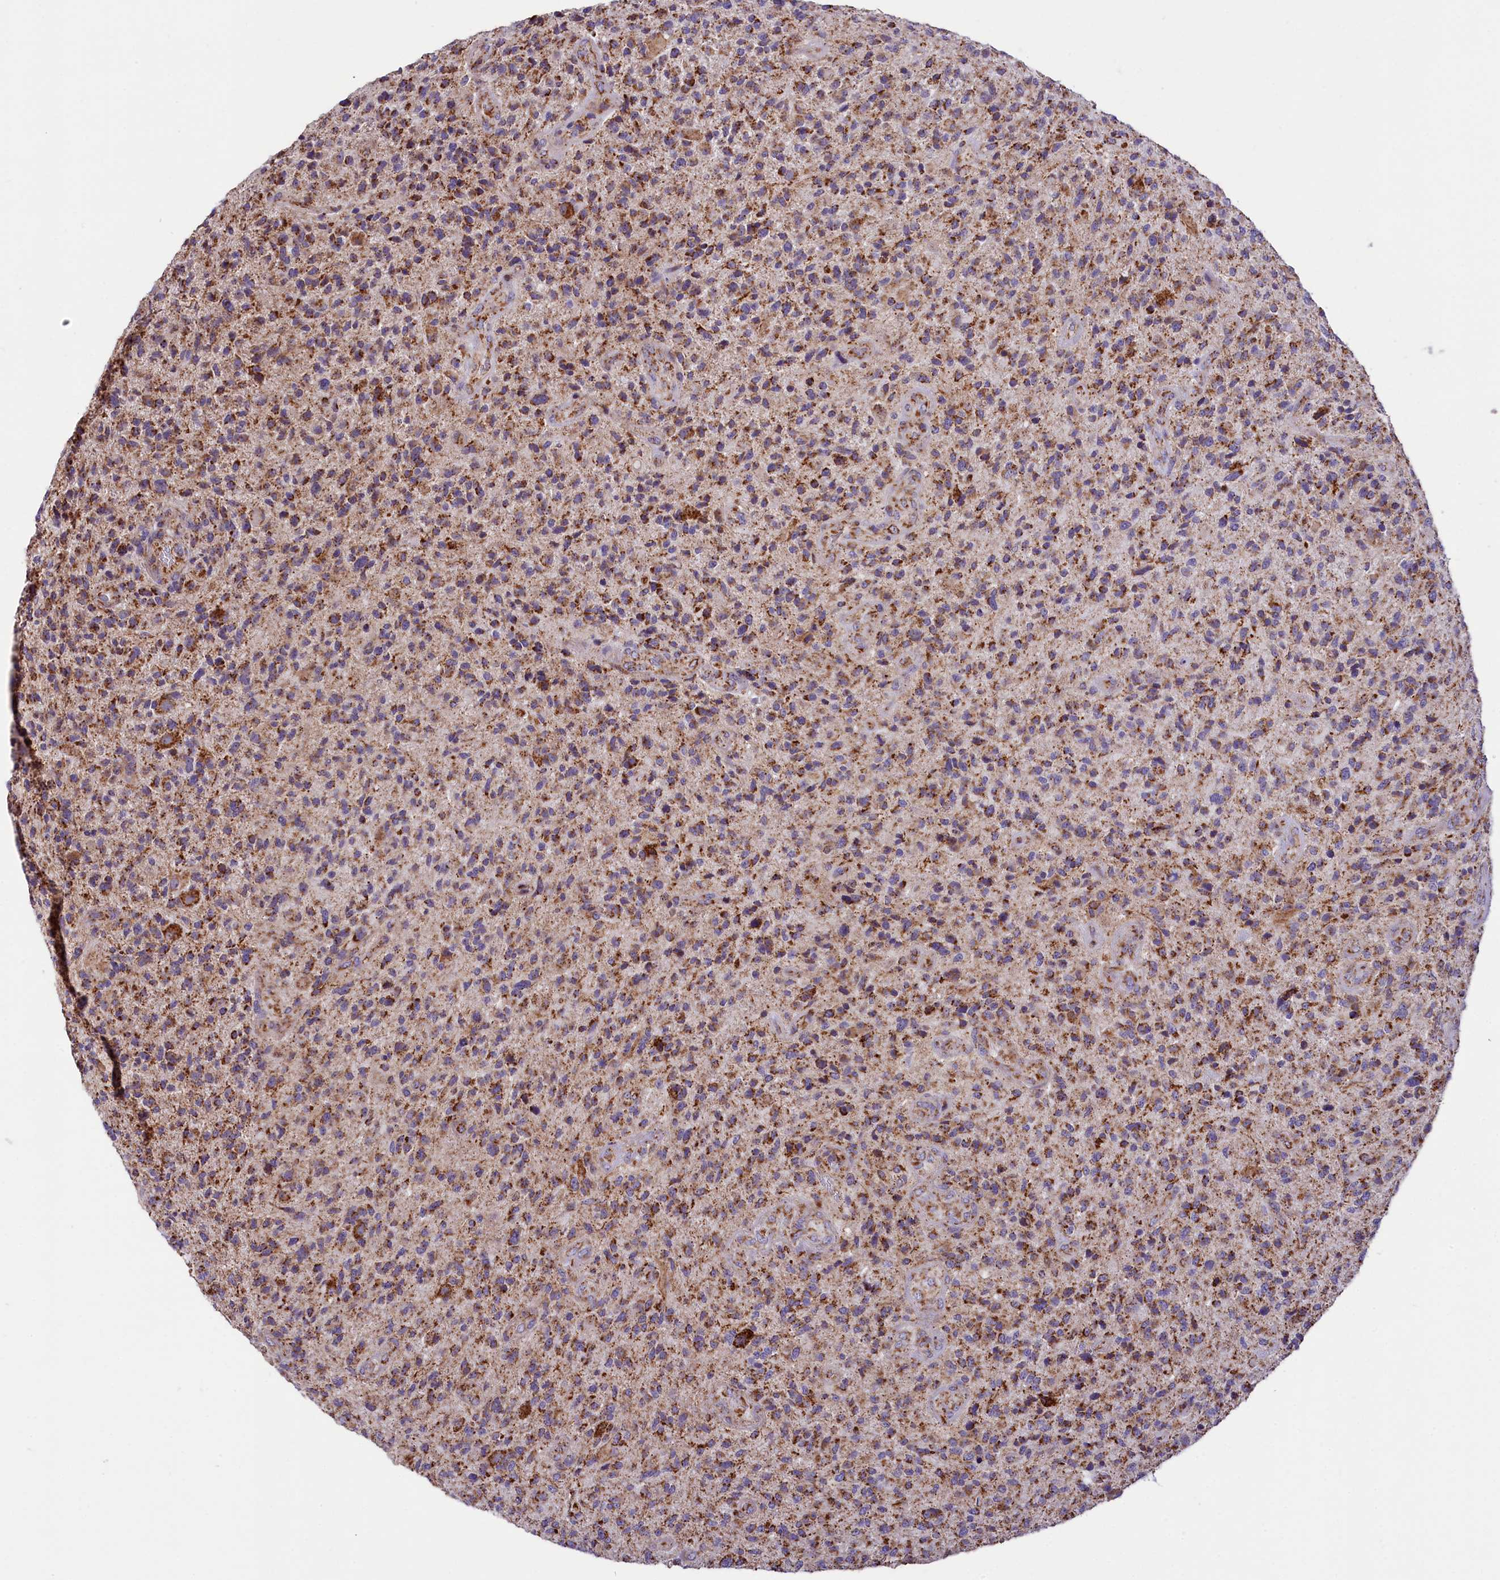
{"staining": {"intensity": "moderate", "quantity": ">75%", "location": "cytoplasmic/membranous"}, "tissue": "glioma", "cell_type": "Tumor cells", "image_type": "cancer", "snomed": [{"axis": "morphology", "description": "Glioma, malignant, High grade"}, {"axis": "topography", "description": "Brain"}], "caption": "Brown immunohistochemical staining in glioma displays moderate cytoplasmic/membranous expression in approximately >75% of tumor cells.", "gene": "NDUFA8", "patient": {"sex": "male", "age": 47}}